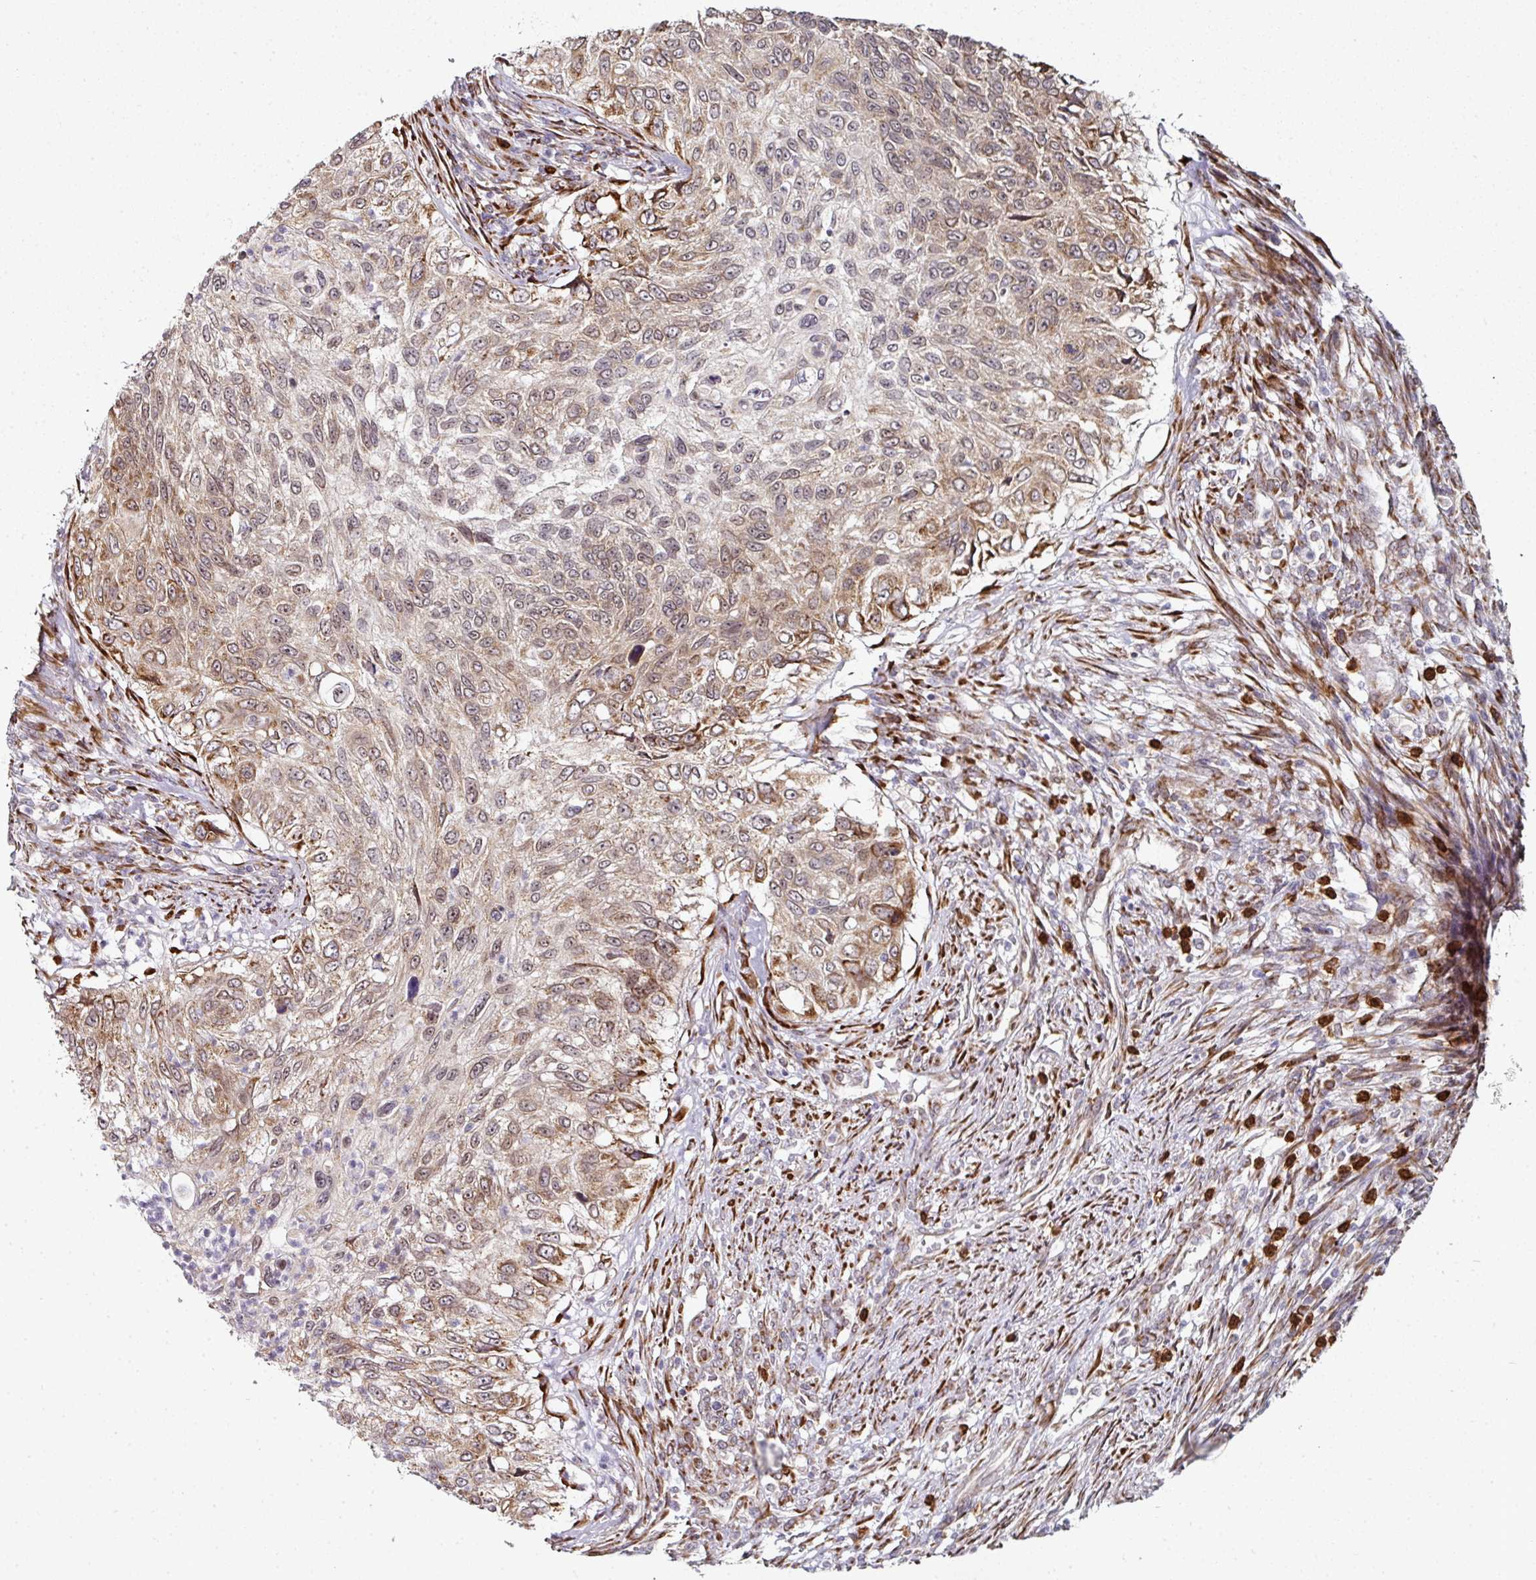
{"staining": {"intensity": "moderate", "quantity": ">75%", "location": "cytoplasmic/membranous"}, "tissue": "urothelial cancer", "cell_type": "Tumor cells", "image_type": "cancer", "snomed": [{"axis": "morphology", "description": "Urothelial carcinoma, High grade"}, {"axis": "topography", "description": "Urinary bladder"}], "caption": "An image of urothelial cancer stained for a protein exhibits moderate cytoplasmic/membranous brown staining in tumor cells. (Stains: DAB (3,3'-diaminobenzidine) in brown, nuclei in blue, Microscopy: brightfield microscopy at high magnification).", "gene": "APOLD1", "patient": {"sex": "female", "age": 60}}